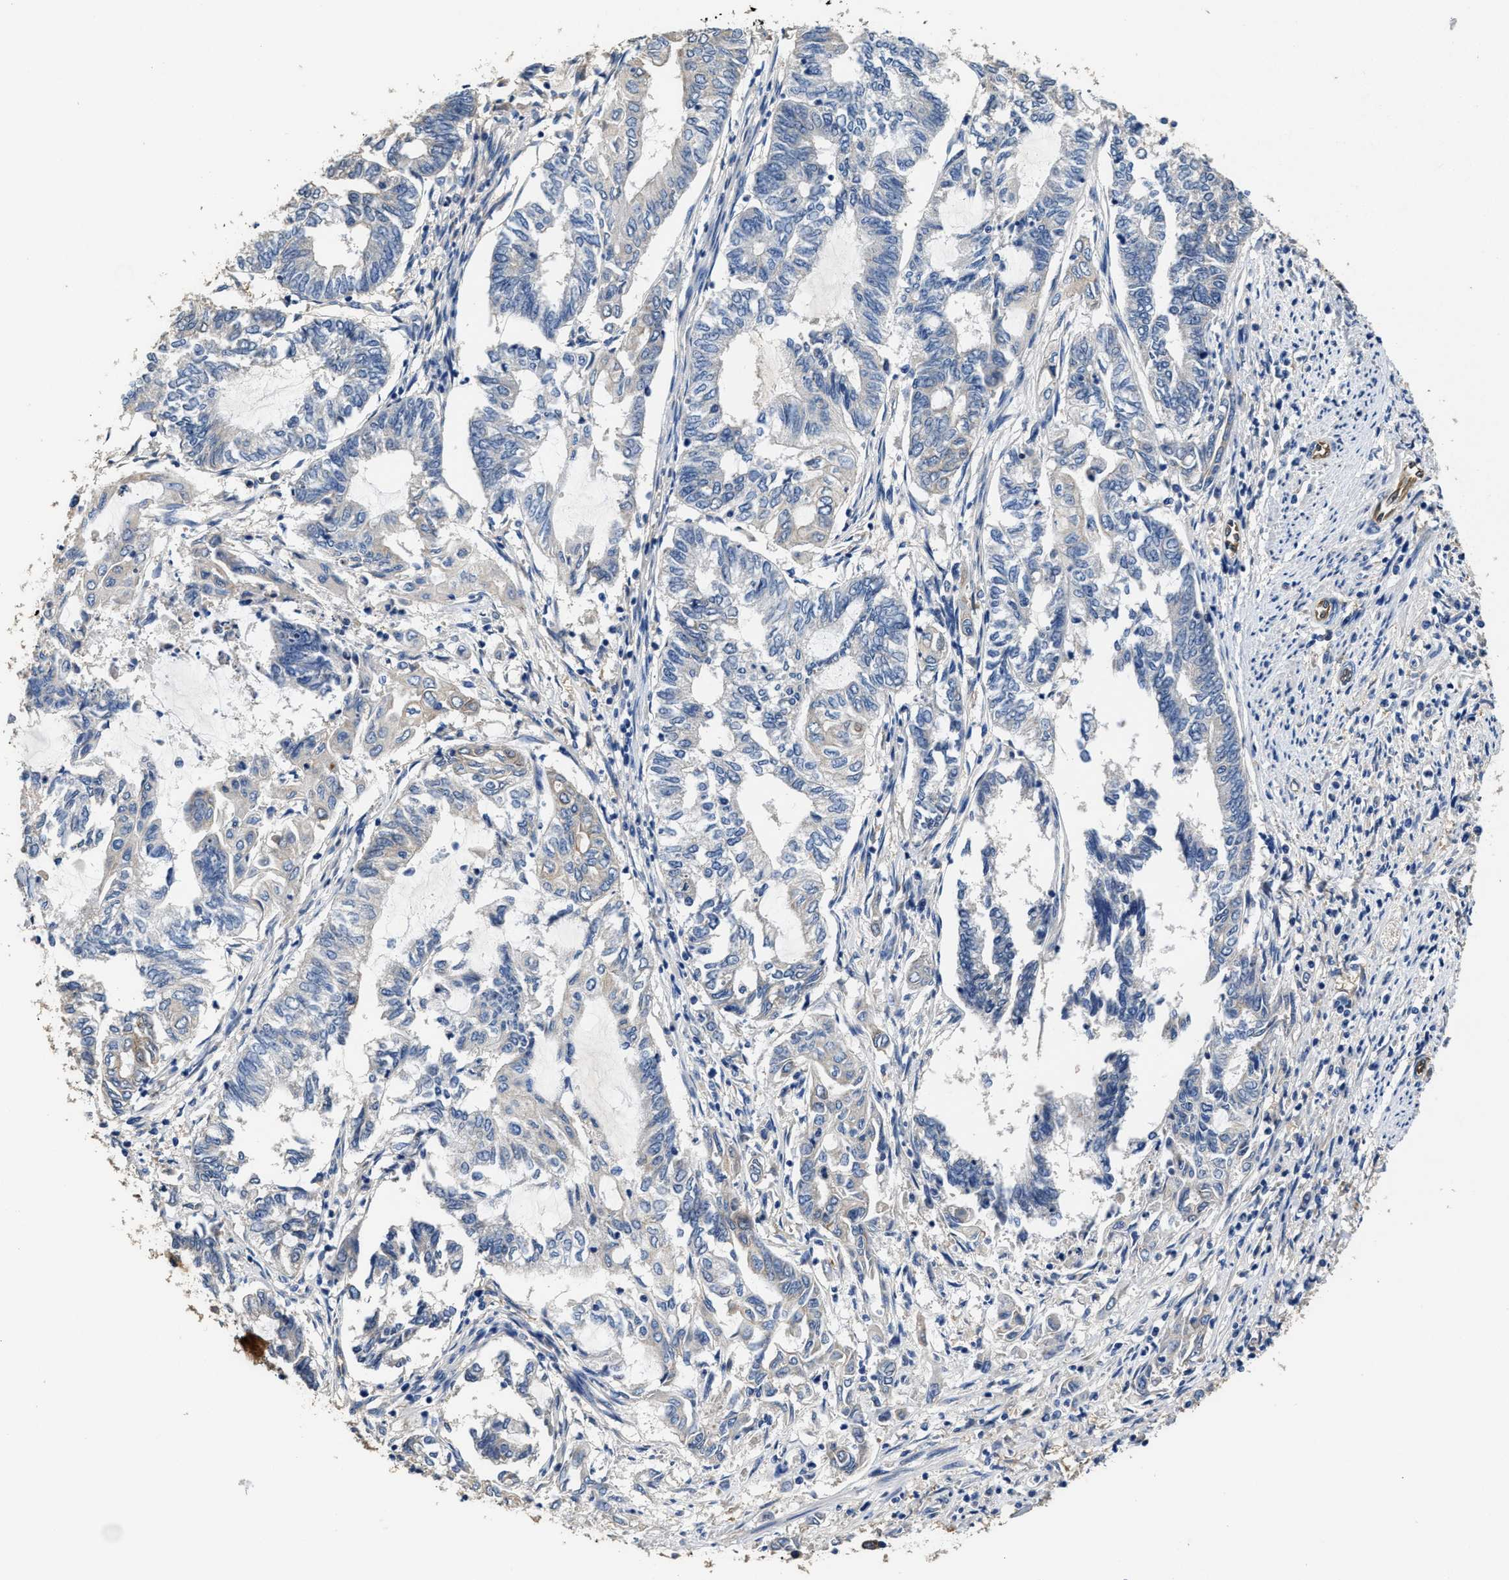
{"staining": {"intensity": "negative", "quantity": "none", "location": "none"}, "tissue": "endometrial cancer", "cell_type": "Tumor cells", "image_type": "cancer", "snomed": [{"axis": "morphology", "description": "Adenocarcinoma, NOS"}, {"axis": "topography", "description": "Uterus"}, {"axis": "topography", "description": "Endometrium"}], "caption": "Tumor cells are negative for brown protein staining in endometrial adenocarcinoma. (DAB (3,3'-diaminobenzidine) immunohistochemistry (IHC) visualized using brightfield microscopy, high magnification).", "gene": "PEG10", "patient": {"sex": "female", "age": 70}}